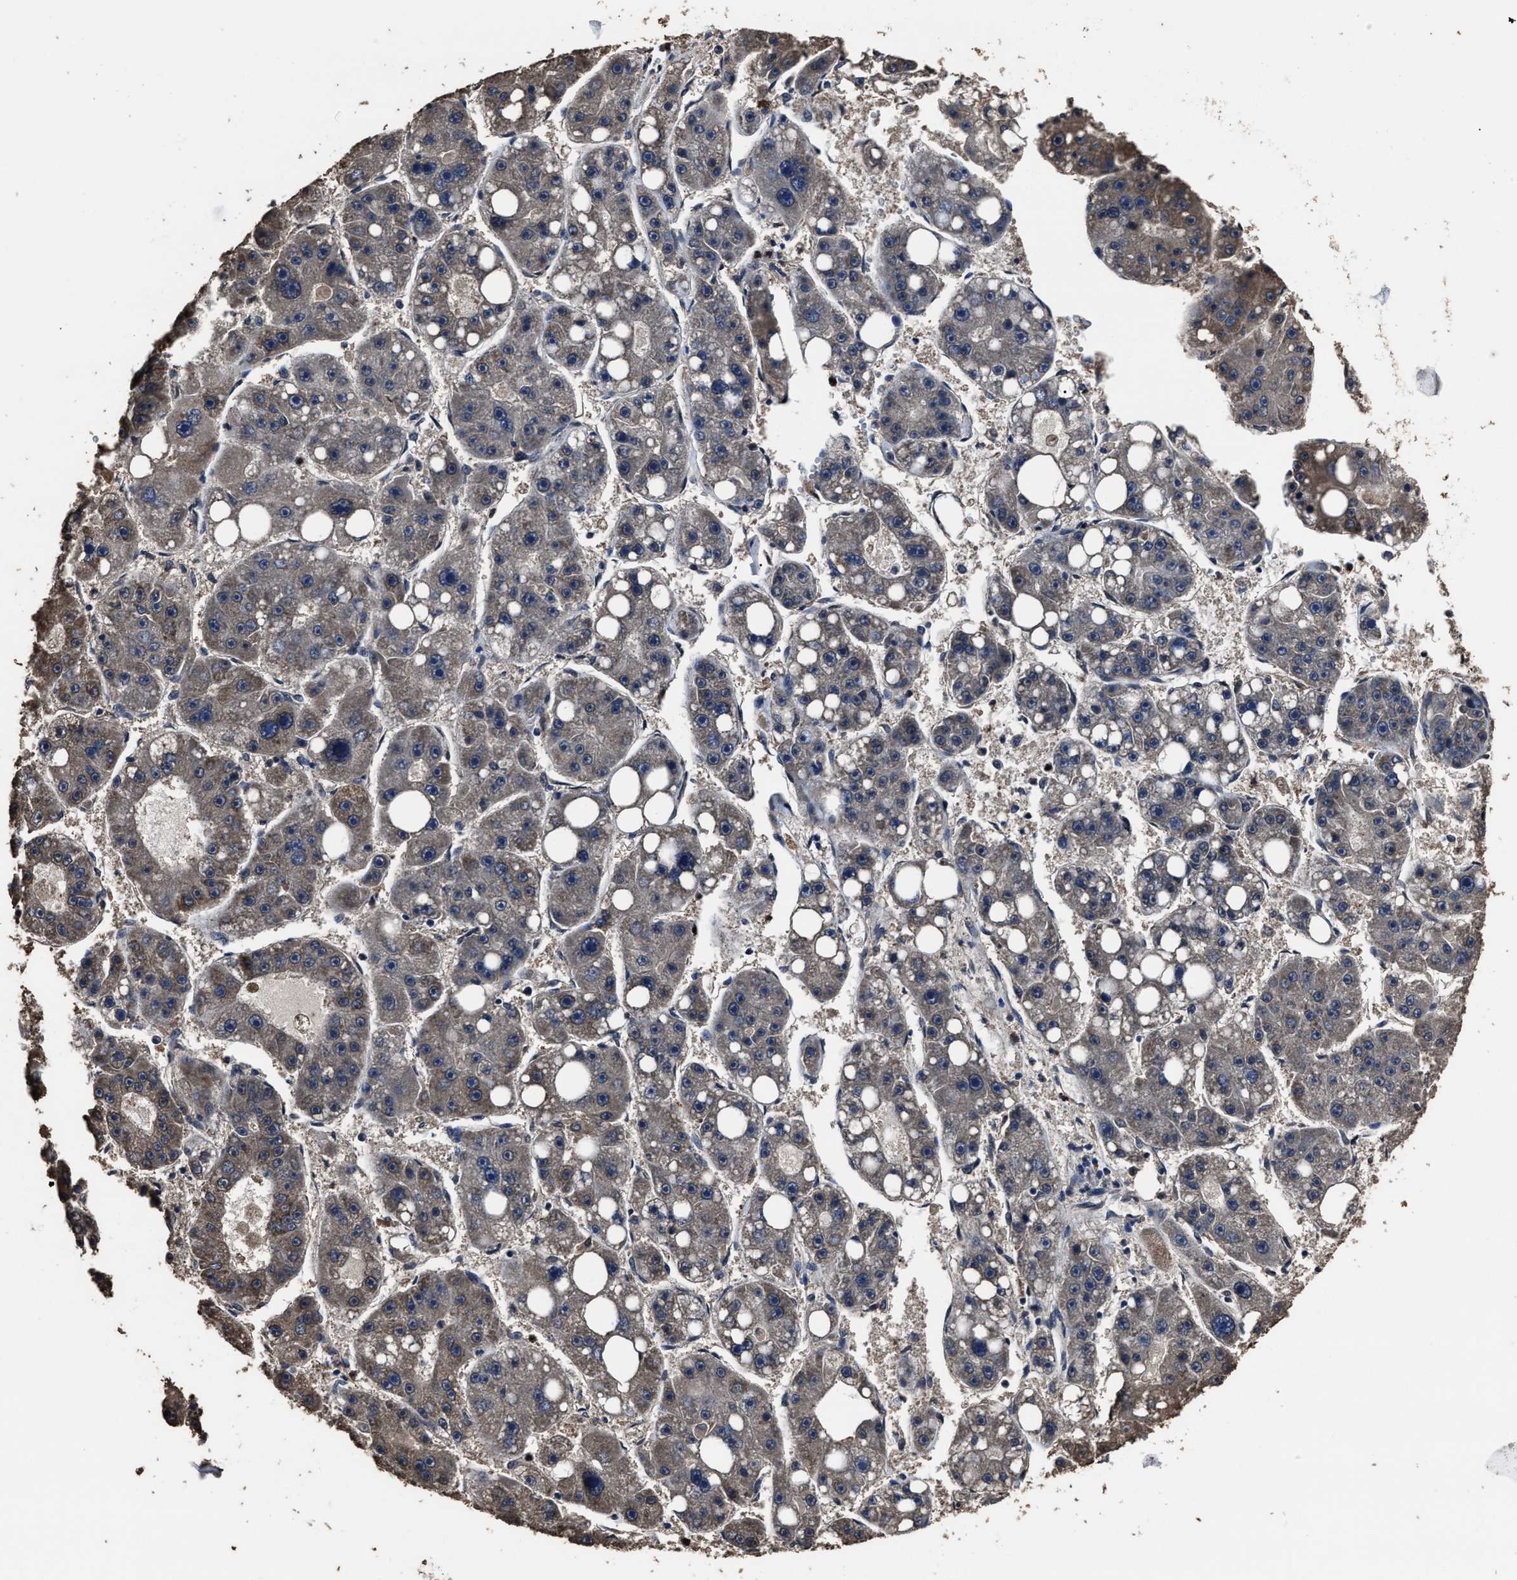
{"staining": {"intensity": "weak", "quantity": "<25%", "location": "cytoplasmic/membranous"}, "tissue": "liver cancer", "cell_type": "Tumor cells", "image_type": "cancer", "snomed": [{"axis": "morphology", "description": "Carcinoma, Hepatocellular, NOS"}, {"axis": "topography", "description": "Liver"}], "caption": "High magnification brightfield microscopy of liver hepatocellular carcinoma stained with DAB (3,3'-diaminobenzidine) (brown) and counterstained with hematoxylin (blue): tumor cells show no significant staining.", "gene": "RSBN1L", "patient": {"sex": "female", "age": 61}}